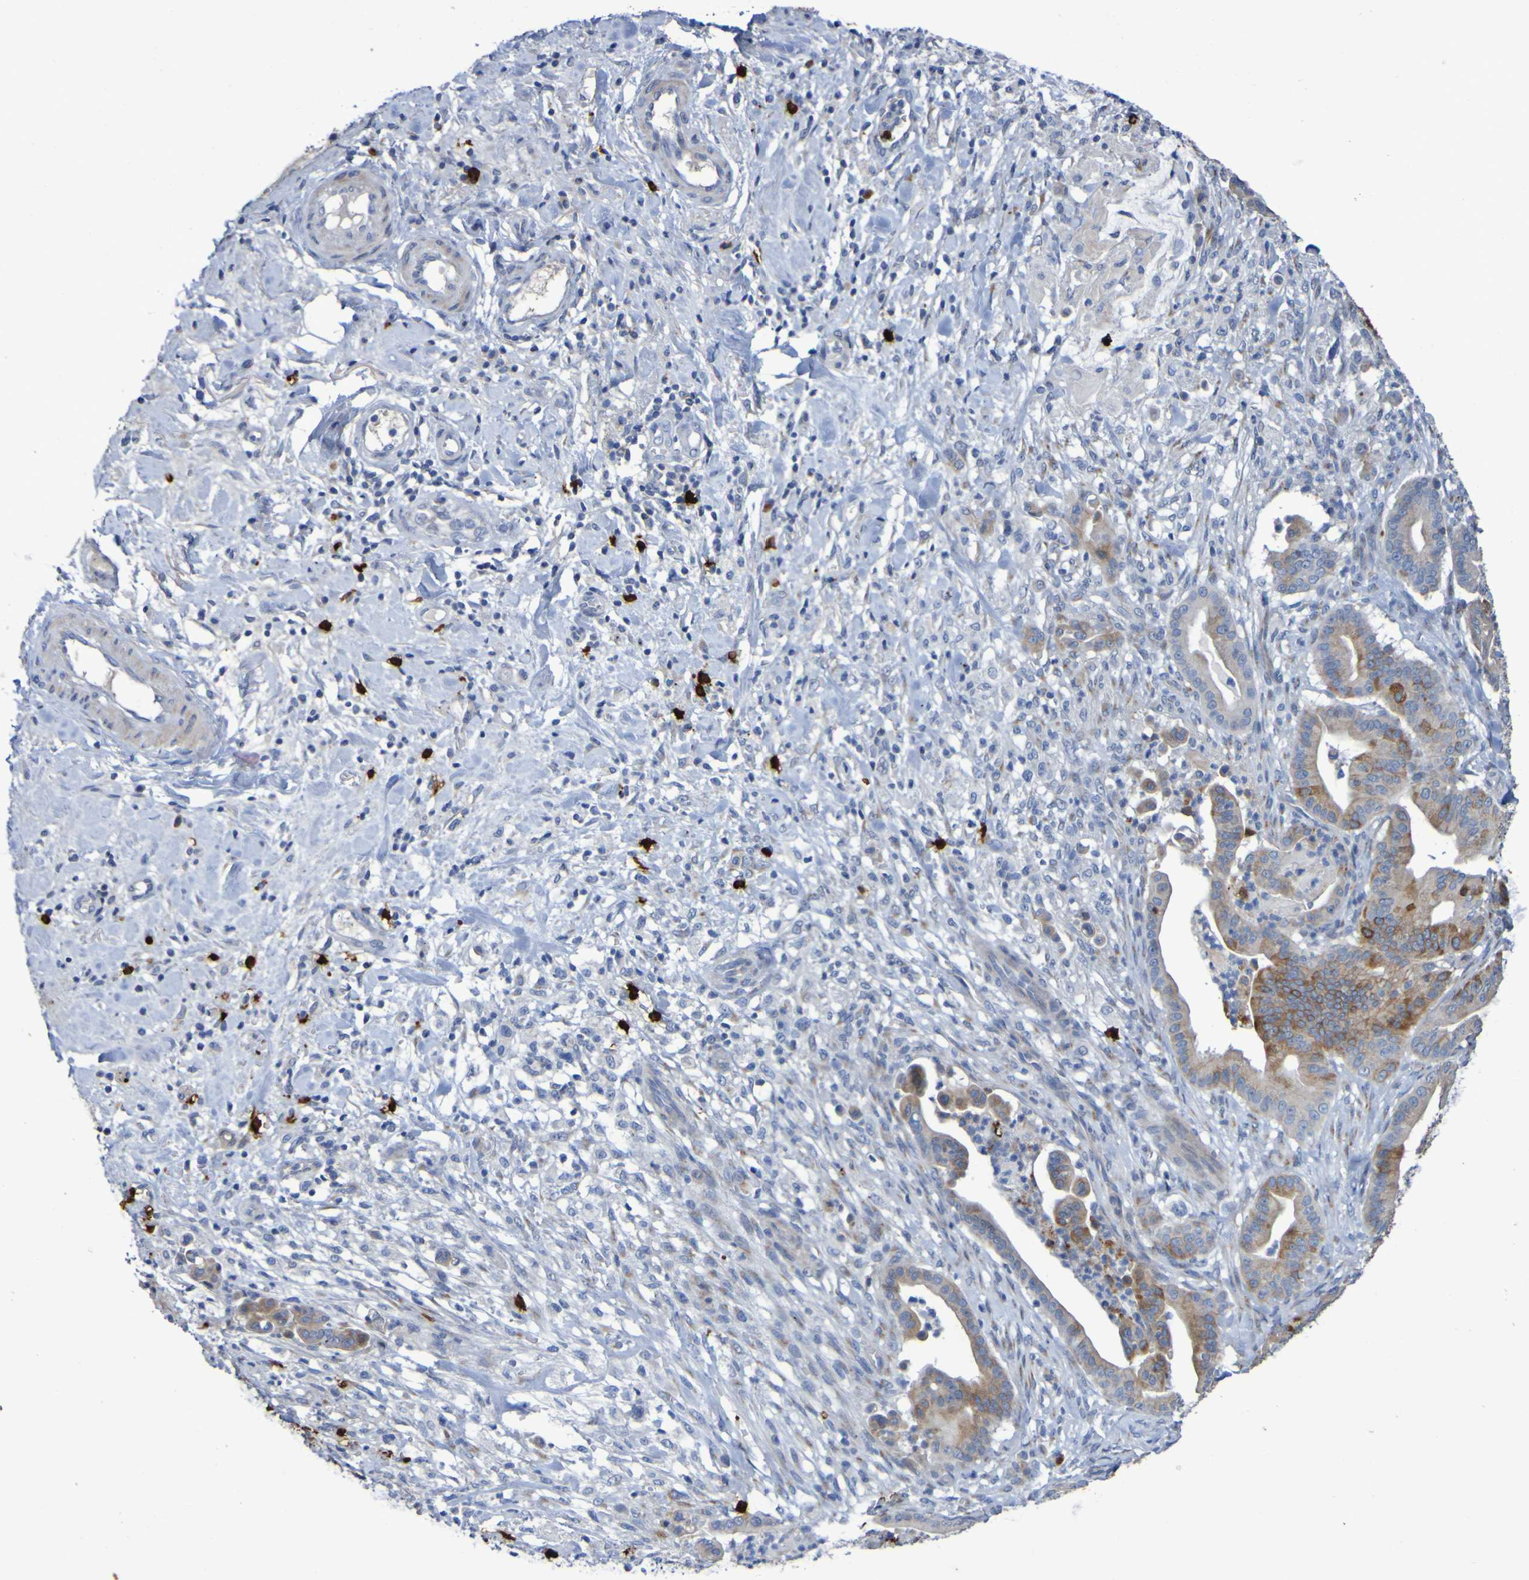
{"staining": {"intensity": "moderate", "quantity": ">75%", "location": "cytoplasmic/membranous"}, "tissue": "pancreatic cancer", "cell_type": "Tumor cells", "image_type": "cancer", "snomed": [{"axis": "morphology", "description": "Adenocarcinoma, NOS"}, {"axis": "topography", "description": "Pancreas"}], "caption": "A micrograph showing moderate cytoplasmic/membranous positivity in about >75% of tumor cells in adenocarcinoma (pancreatic), as visualized by brown immunohistochemical staining.", "gene": "C11orf24", "patient": {"sex": "male", "age": 63}}